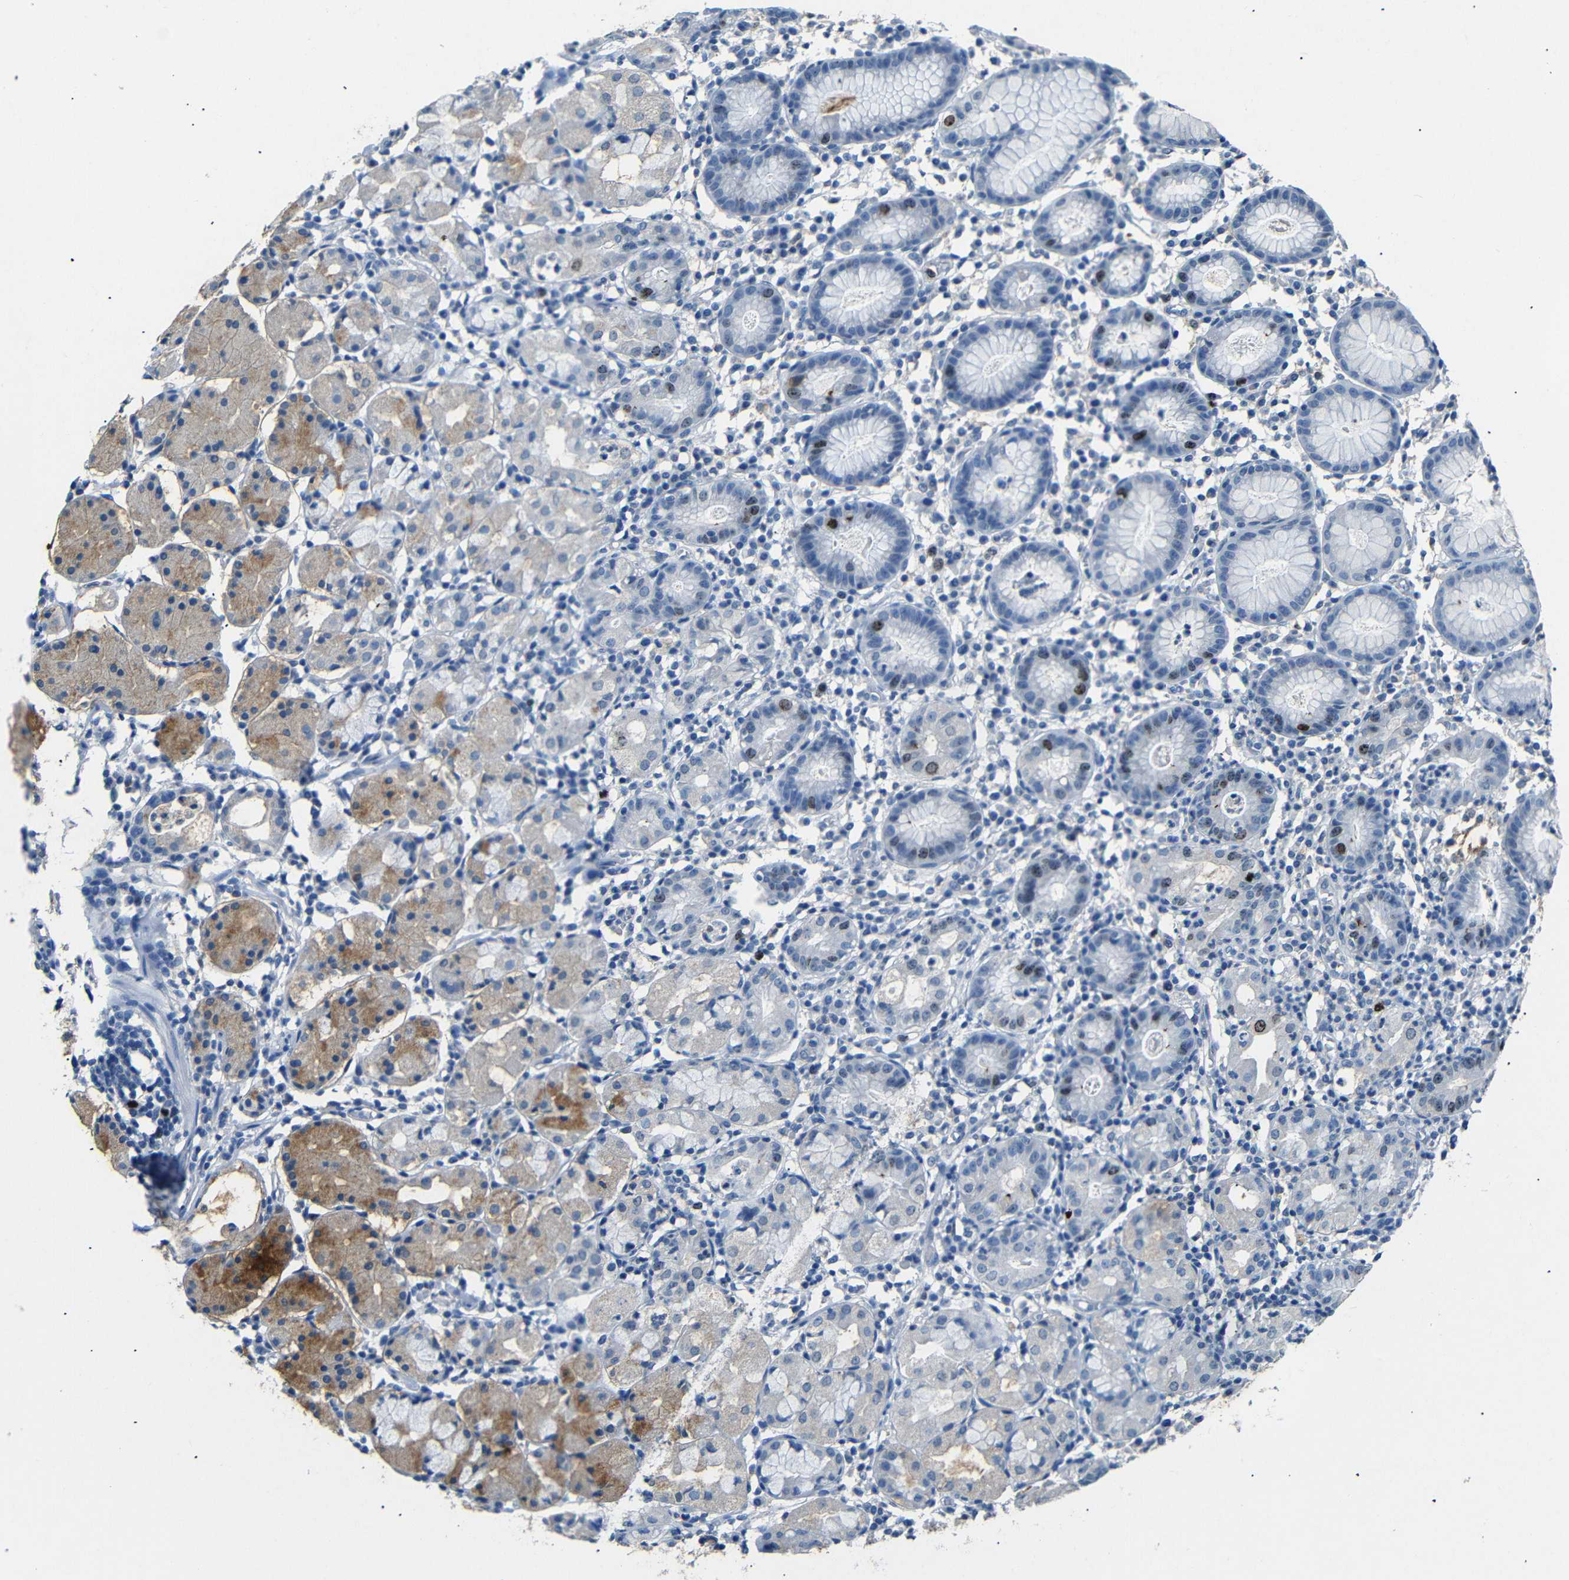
{"staining": {"intensity": "moderate", "quantity": "<25%", "location": "cytoplasmic/membranous,nuclear"}, "tissue": "stomach", "cell_type": "Glandular cells", "image_type": "normal", "snomed": [{"axis": "morphology", "description": "Normal tissue, NOS"}, {"axis": "topography", "description": "Stomach"}, {"axis": "topography", "description": "Stomach, lower"}], "caption": "Immunohistochemistry (IHC) staining of benign stomach, which exhibits low levels of moderate cytoplasmic/membranous,nuclear expression in about <25% of glandular cells indicating moderate cytoplasmic/membranous,nuclear protein positivity. The staining was performed using DAB (3,3'-diaminobenzidine) (brown) for protein detection and nuclei were counterstained in hematoxylin (blue).", "gene": "INCENP", "patient": {"sex": "female", "age": 75}}